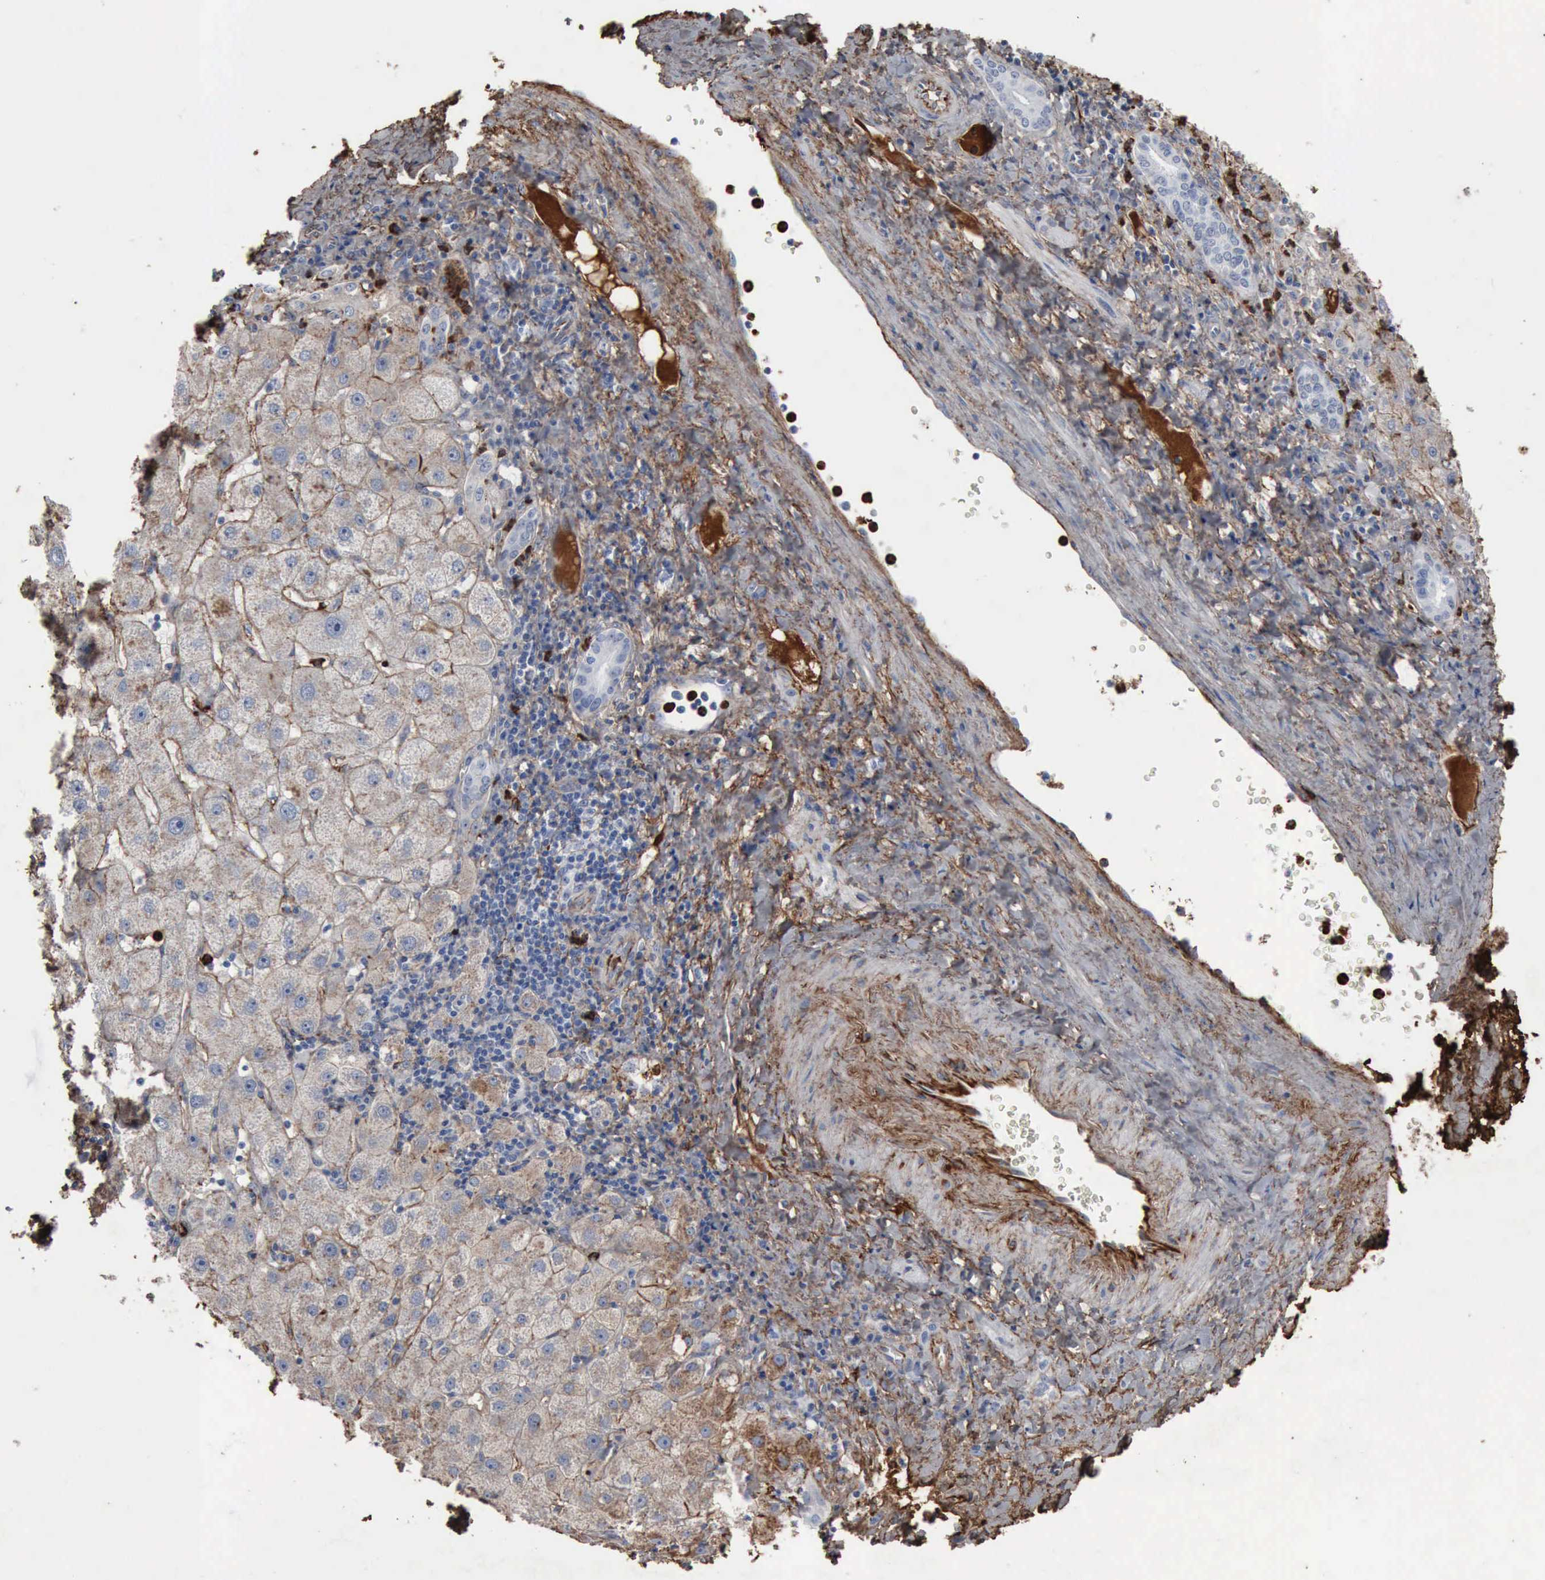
{"staining": {"intensity": "weak", "quantity": "25%-75%", "location": "cytoplasmic/membranous"}, "tissue": "liver cancer", "cell_type": "Tumor cells", "image_type": "cancer", "snomed": [{"axis": "morphology", "description": "Cholangiocarcinoma"}, {"axis": "topography", "description": "Liver"}], "caption": "DAB immunohistochemical staining of liver cancer (cholangiocarcinoma) shows weak cytoplasmic/membranous protein positivity in about 25%-75% of tumor cells.", "gene": "FN1", "patient": {"sex": "female", "age": 79}}